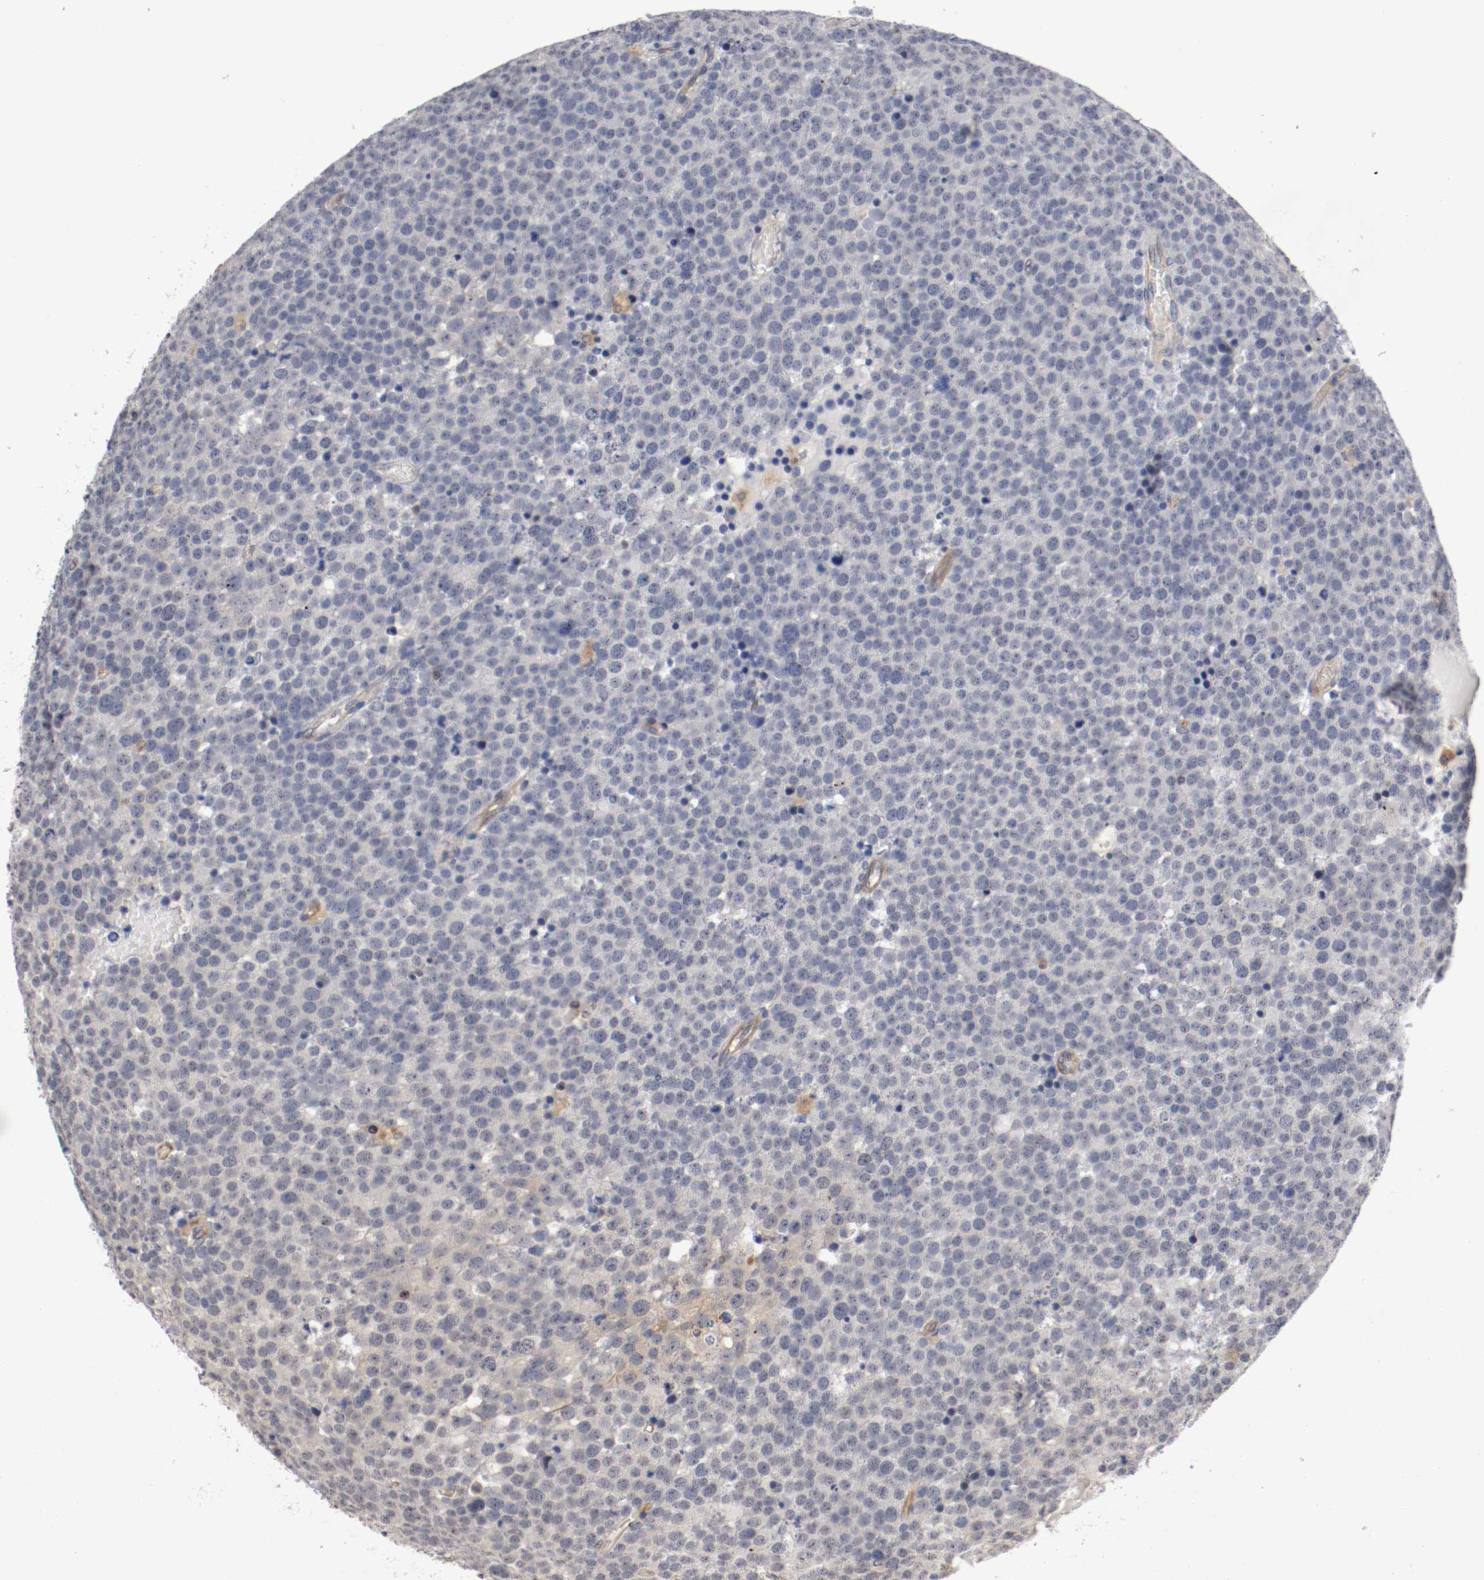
{"staining": {"intensity": "negative", "quantity": "none", "location": "none"}, "tissue": "testis cancer", "cell_type": "Tumor cells", "image_type": "cancer", "snomed": [{"axis": "morphology", "description": "Seminoma, NOS"}, {"axis": "topography", "description": "Testis"}], "caption": "Histopathology image shows no protein staining in tumor cells of testis cancer tissue.", "gene": "RBM23", "patient": {"sex": "male", "age": 71}}